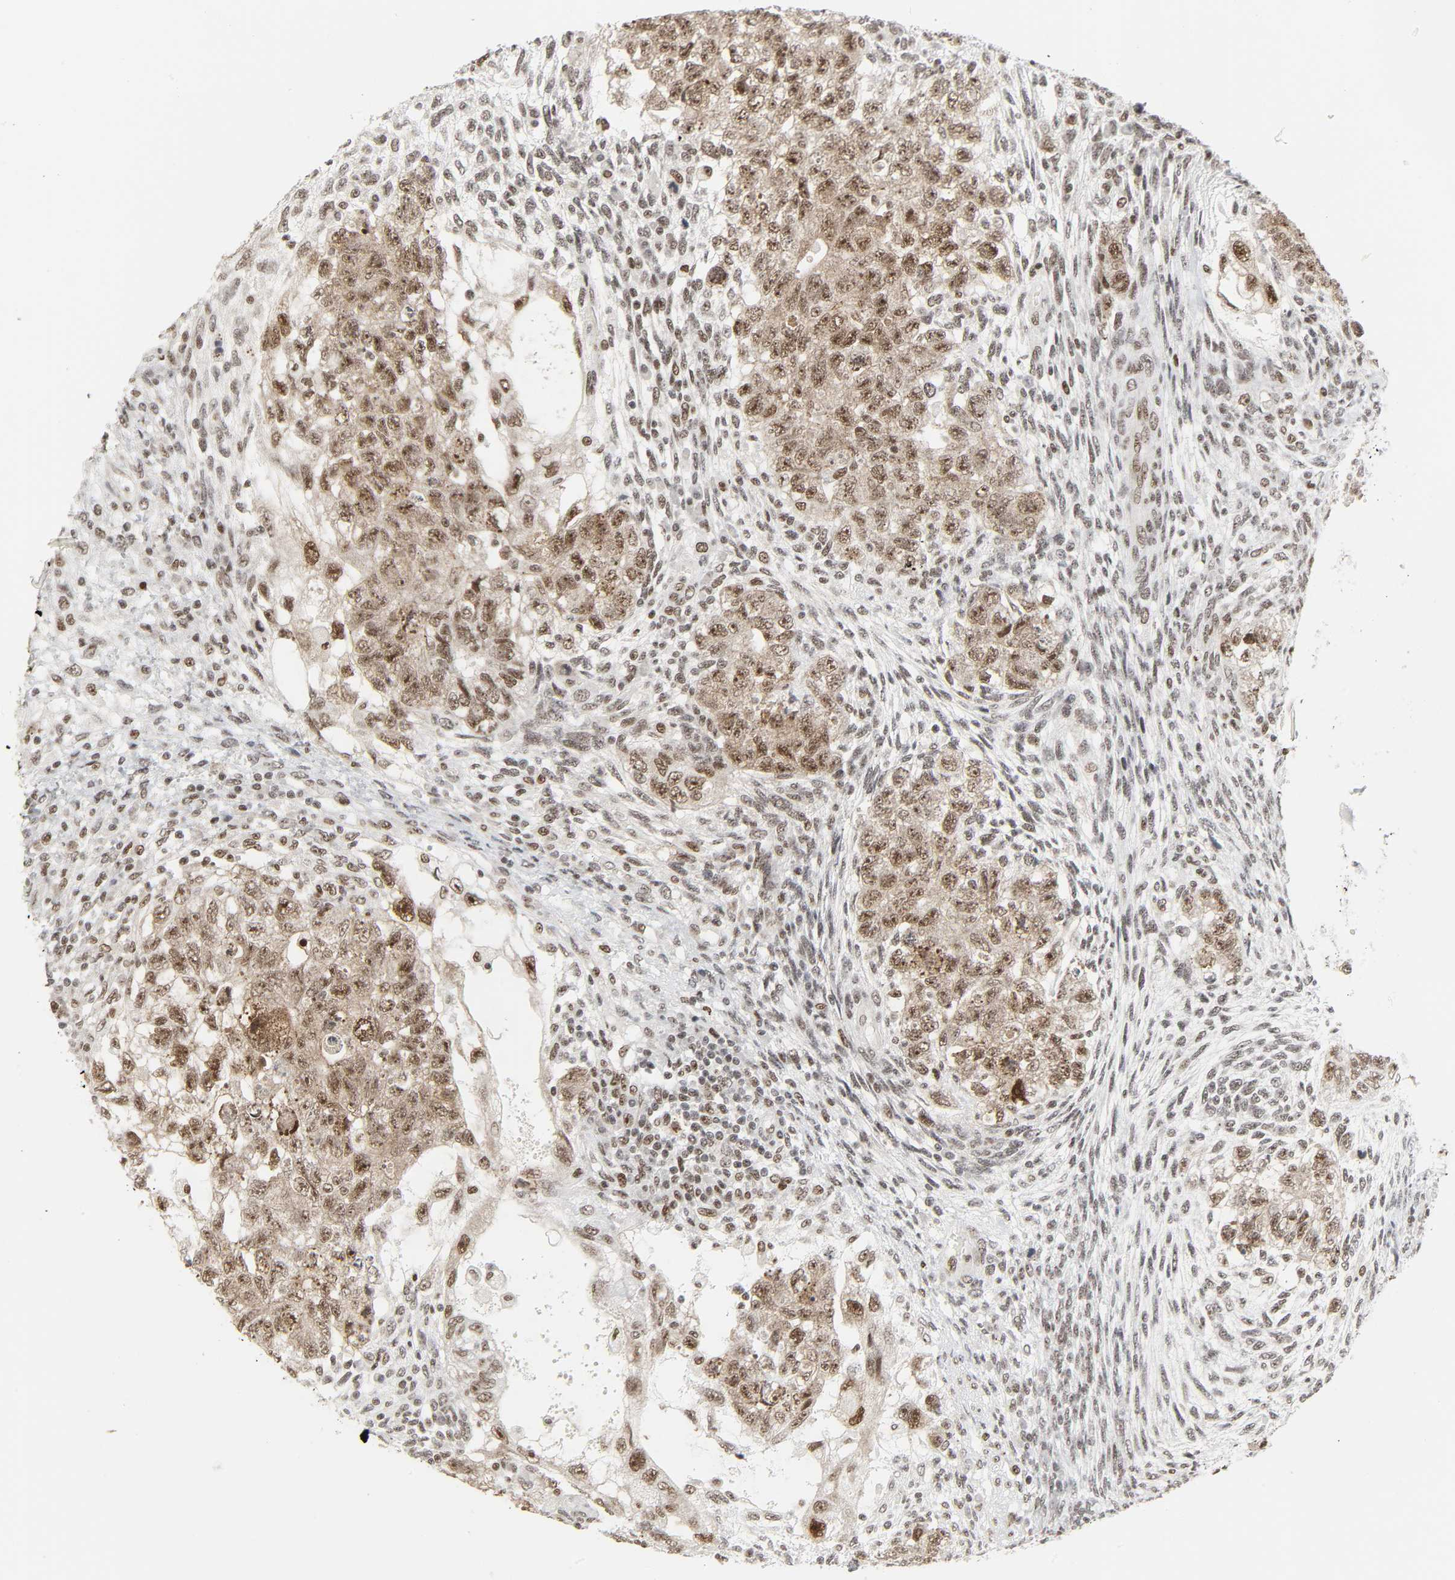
{"staining": {"intensity": "moderate", "quantity": ">75%", "location": "cytoplasmic/membranous,nuclear"}, "tissue": "testis cancer", "cell_type": "Tumor cells", "image_type": "cancer", "snomed": [{"axis": "morphology", "description": "Normal tissue, NOS"}, {"axis": "morphology", "description": "Carcinoma, Embryonal, NOS"}, {"axis": "topography", "description": "Testis"}], "caption": "This is an image of immunohistochemistry staining of embryonal carcinoma (testis), which shows moderate positivity in the cytoplasmic/membranous and nuclear of tumor cells.", "gene": "CDK7", "patient": {"sex": "male", "age": 36}}